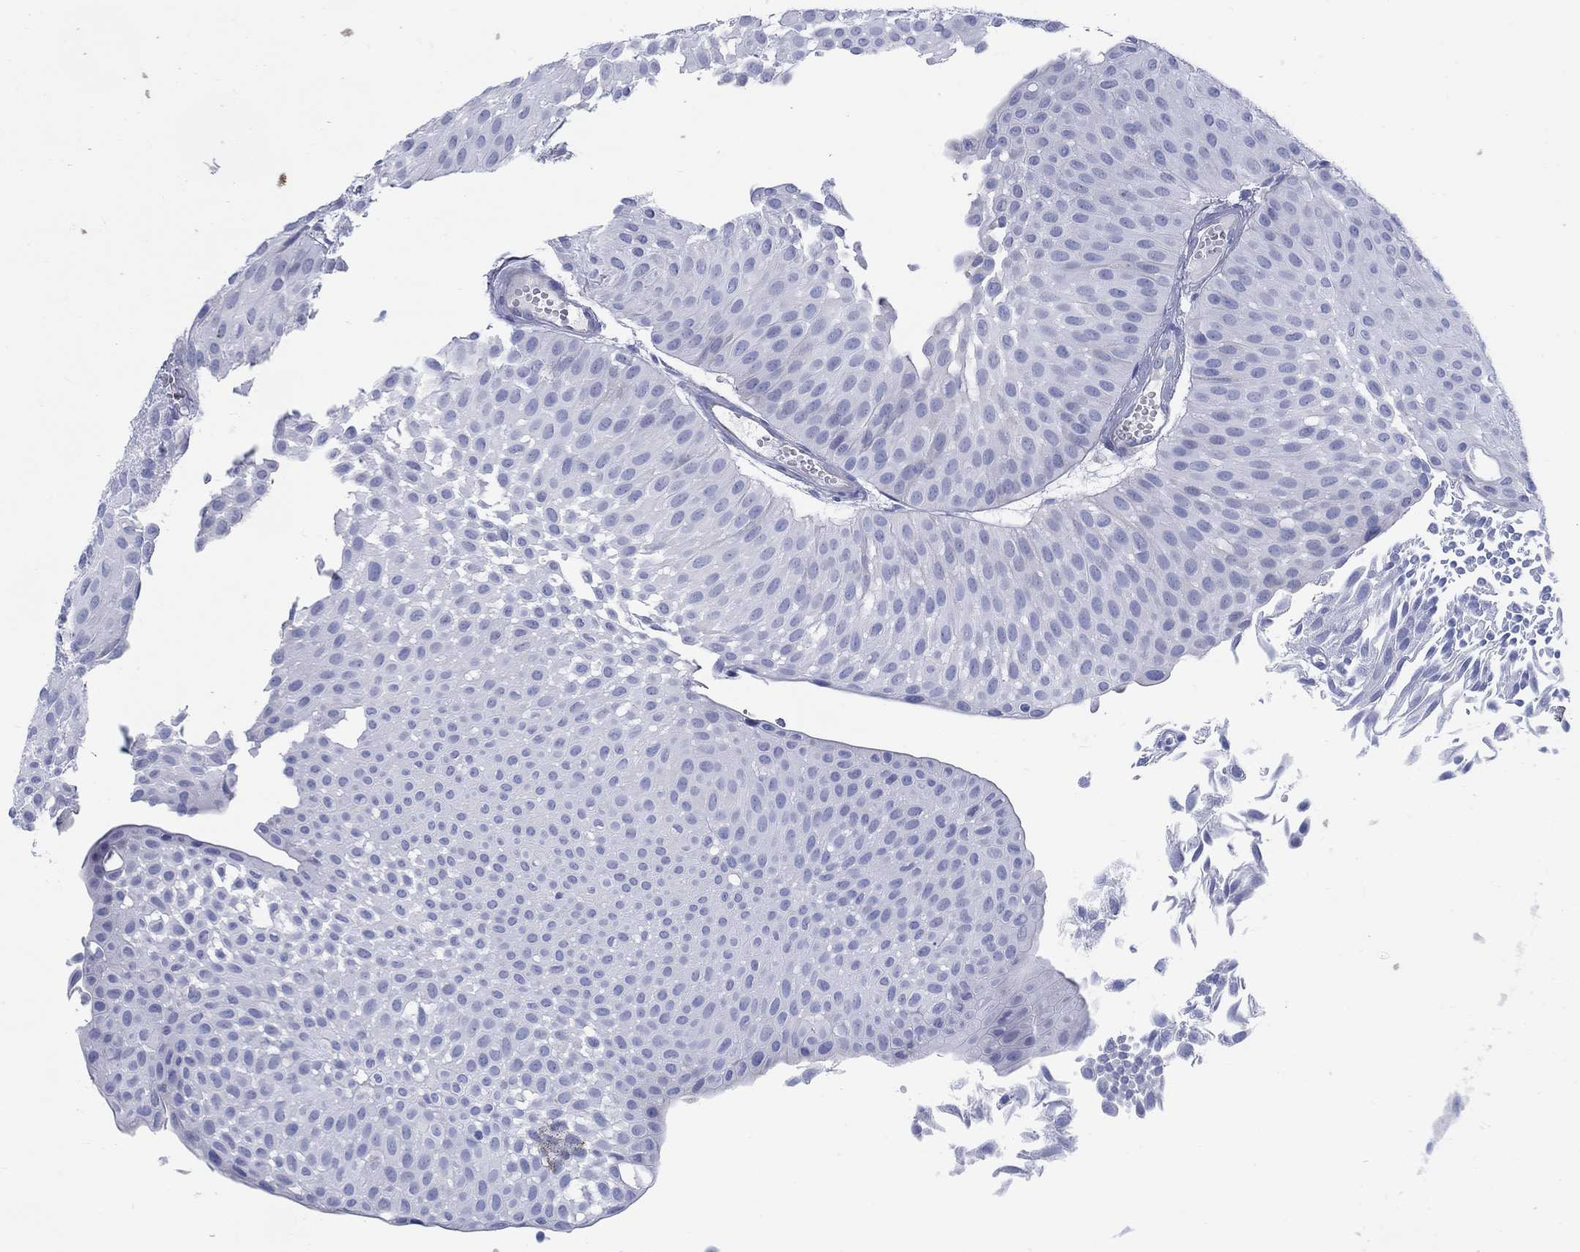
{"staining": {"intensity": "negative", "quantity": "none", "location": "none"}, "tissue": "urothelial cancer", "cell_type": "Tumor cells", "image_type": "cancer", "snomed": [{"axis": "morphology", "description": "Urothelial carcinoma, Low grade"}, {"axis": "topography", "description": "Urinary bladder"}], "caption": "High power microscopy photomicrograph of an immunohistochemistry (IHC) micrograph of low-grade urothelial carcinoma, revealing no significant expression in tumor cells.", "gene": "DDI1", "patient": {"sex": "male", "age": 64}}